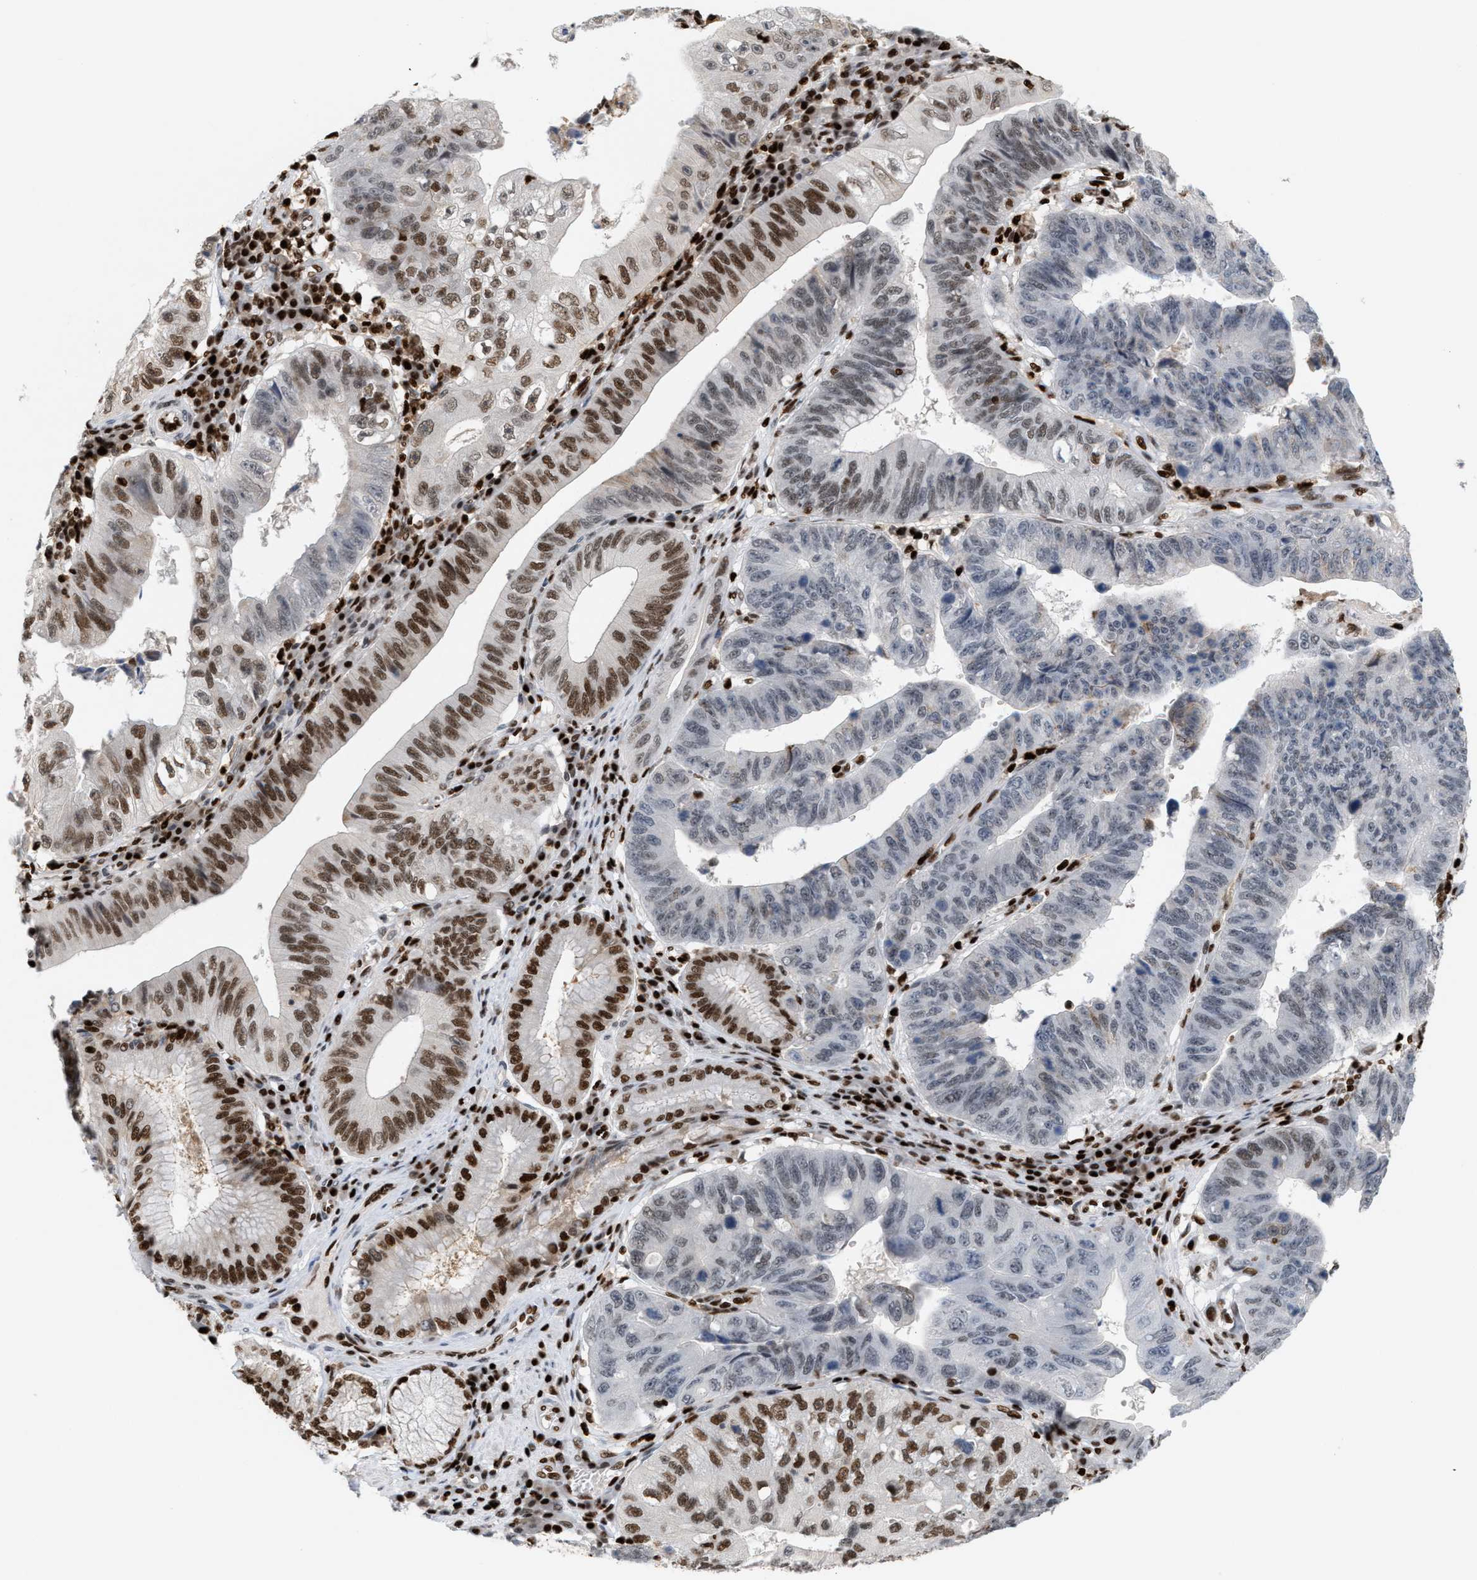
{"staining": {"intensity": "strong", "quantity": "<25%", "location": "nuclear"}, "tissue": "stomach cancer", "cell_type": "Tumor cells", "image_type": "cancer", "snomed": [{"axis": "morphology", "description": "Adenocarcinoma, NOS"}, {"axis": "topography", "description": "Stomach"}], "caption": "This image demonstrates IHC staining of human stomach cancer, with medium strong nuclear positivity in approximately <25% of tumor cells.", "gene": "RNASEK-C17orf49", "patient": {"sex": "male", "age": 59}}